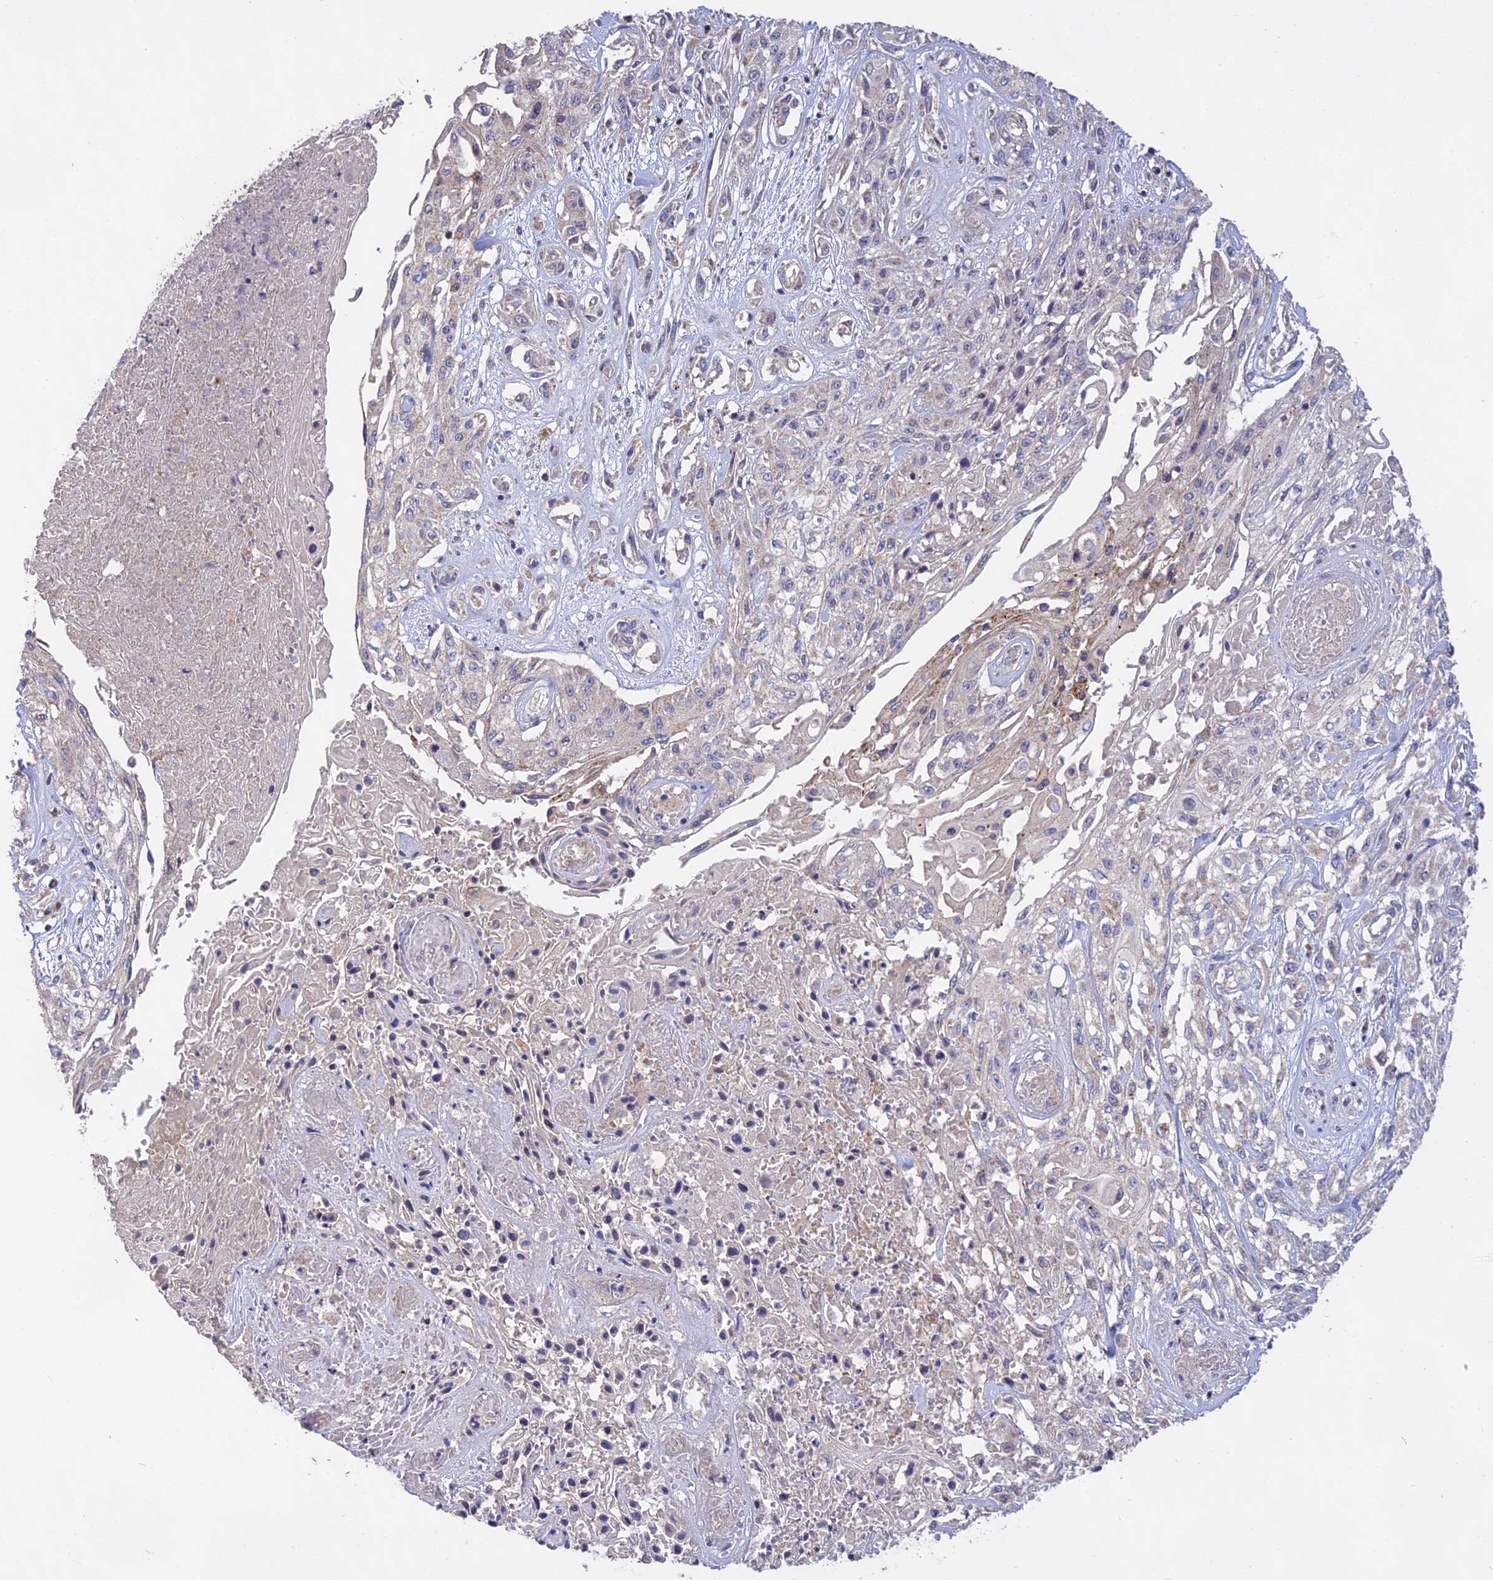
{"staining": {"intensity": "negative", "quantity": "none", "location": "none"}, "tissue": "skin cancer", "cell_type": "Tumor cells", "image_type": "cancer", "snomed": [{"axis": "morphology", "description": "Squamous cell carcinoma, NOS"}, {"axis": "morphology", "description": "Squamous cell carcinoma, metastatic, NOS"}, {"axis": "topography", "description": "Skin"}, {"axis": "topography", "description": "Lymph node"}], "caption": "A photomicrograph of metastatic squamous cell carcinoma (skin) stained for a protein reveals no brown staining in tumor cells.", "gene": "NUDT8", "patient": {"sex": "male", "age": 75}}